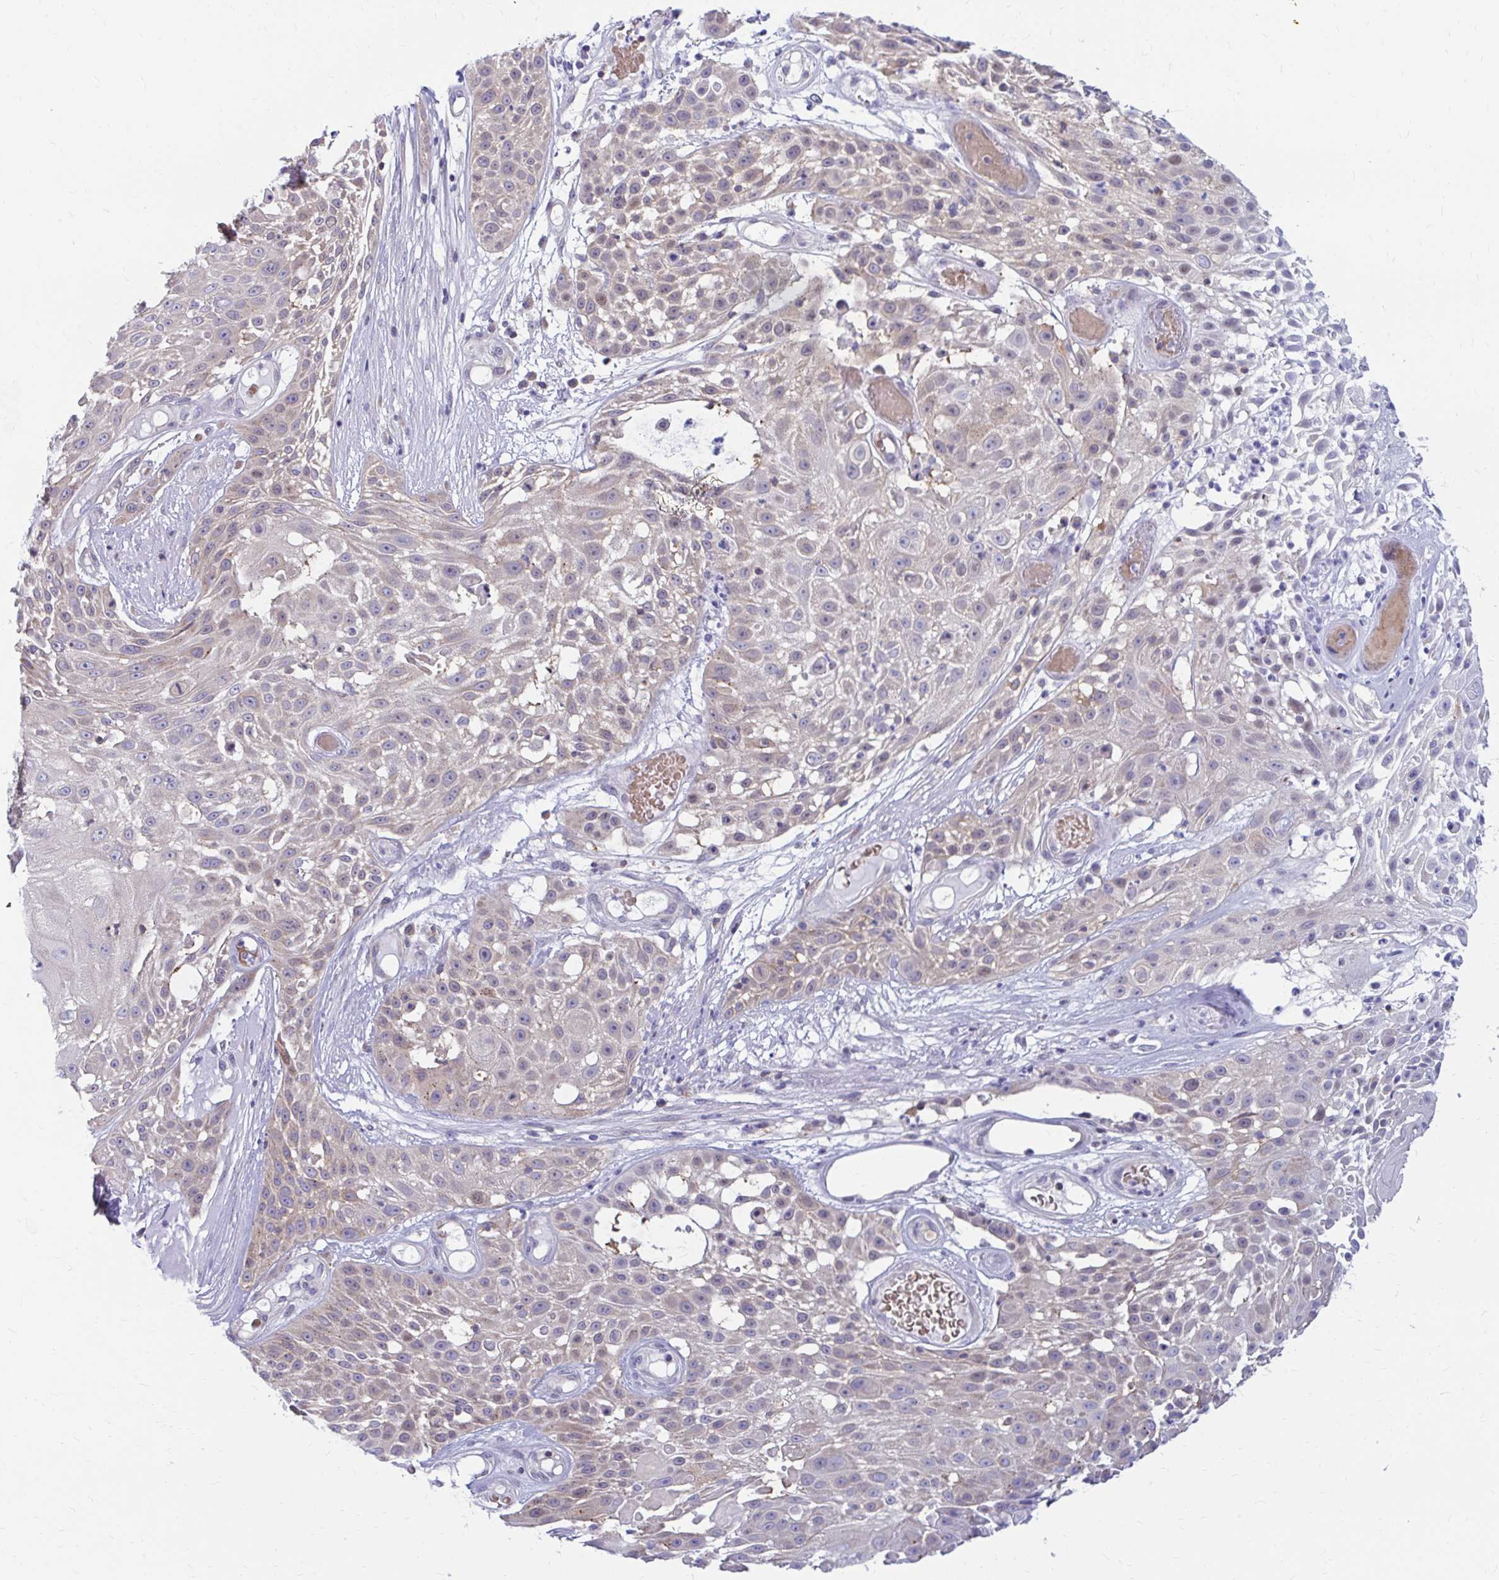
{"staining": {"intensity": "weak", "quantity": "25%-75%", "location": "cytoplasmic/membranous"}, "tissue": "skin cancer", "cell_type": "Tumor cells", "image_type": "cancer", "snomed": [{"axis": "morphology", "description": "Squamous cell carcinoma, NOS"}, {"axis": "topography", "description": "Skin"}], "caption": "This is a histology image of immunohistochemistry (IHC) staining of squamous cell carcinoma (skin), which shows weak expression in the cytoplasmic/membranous of tumor cells.", "gene": "RADIL", "patient": {"sex": "female", "age": 86}}